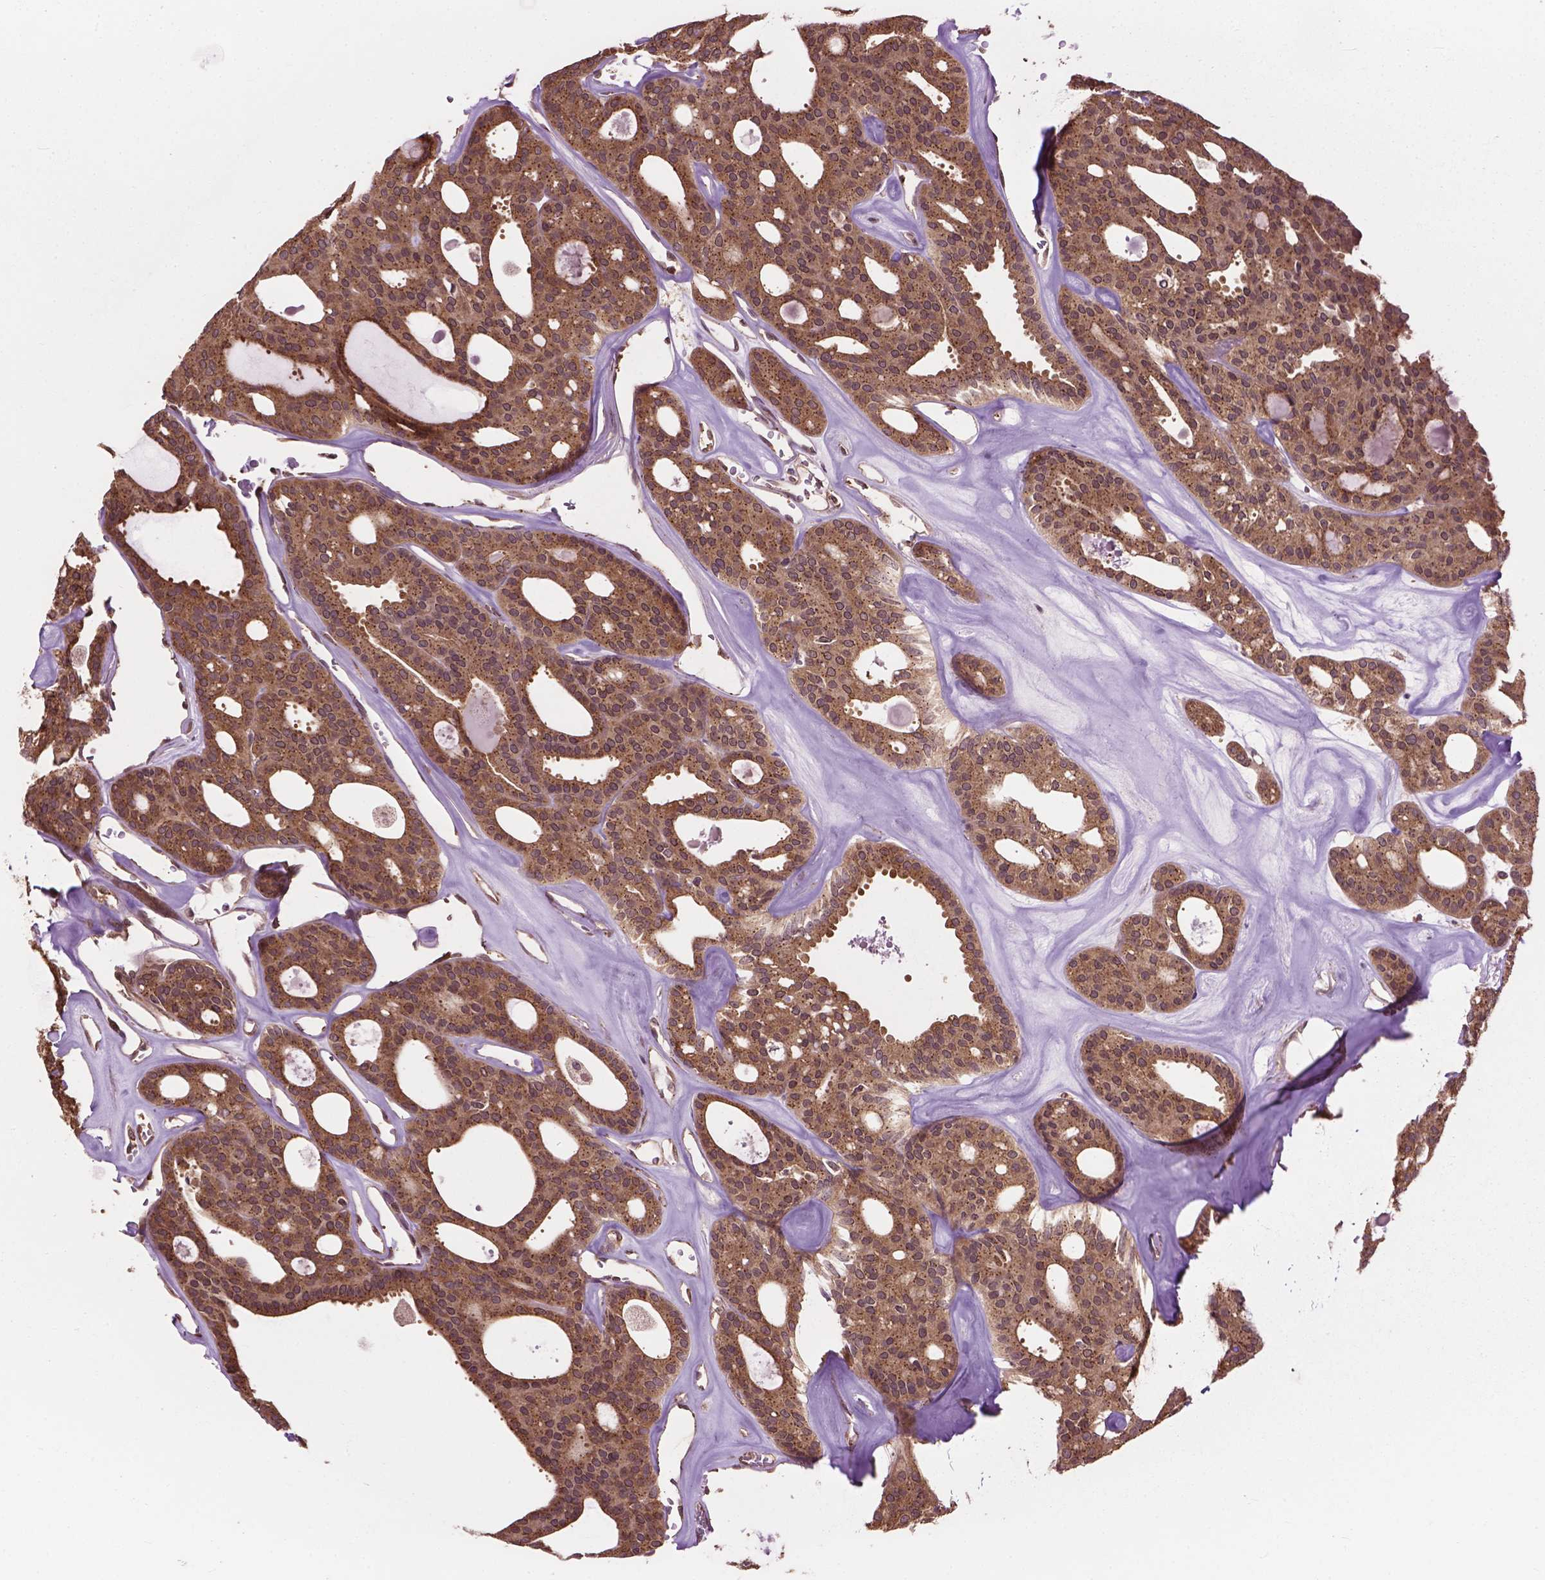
{"staining": {"intensity": "moderate", "quantity": ">75%", "location": "cytoplasmic/membranous"}, "tissue": "thyroid cancer", "cell_type": "Tumor cells", "image_type": "cancer", "snomed": [{"axis": "morphology", "description": "Follicular adenoma carcinoma, NOS"}, {"axis": "topography", "description": "Thyroid gland"}], "caption": "IHC of thyroid follicular adenoma carcinoma displays medium levels of moderate cytoplasmic/membranous positivity in approximately >75% of tumor cells. The protein of interest is stained brown, and the nuclei are stained in blue (DAB IHC with brightfield microscopy, high magnification).", "gene": "PPP1CB", "patient": {"sex": "male", "age": 75}}